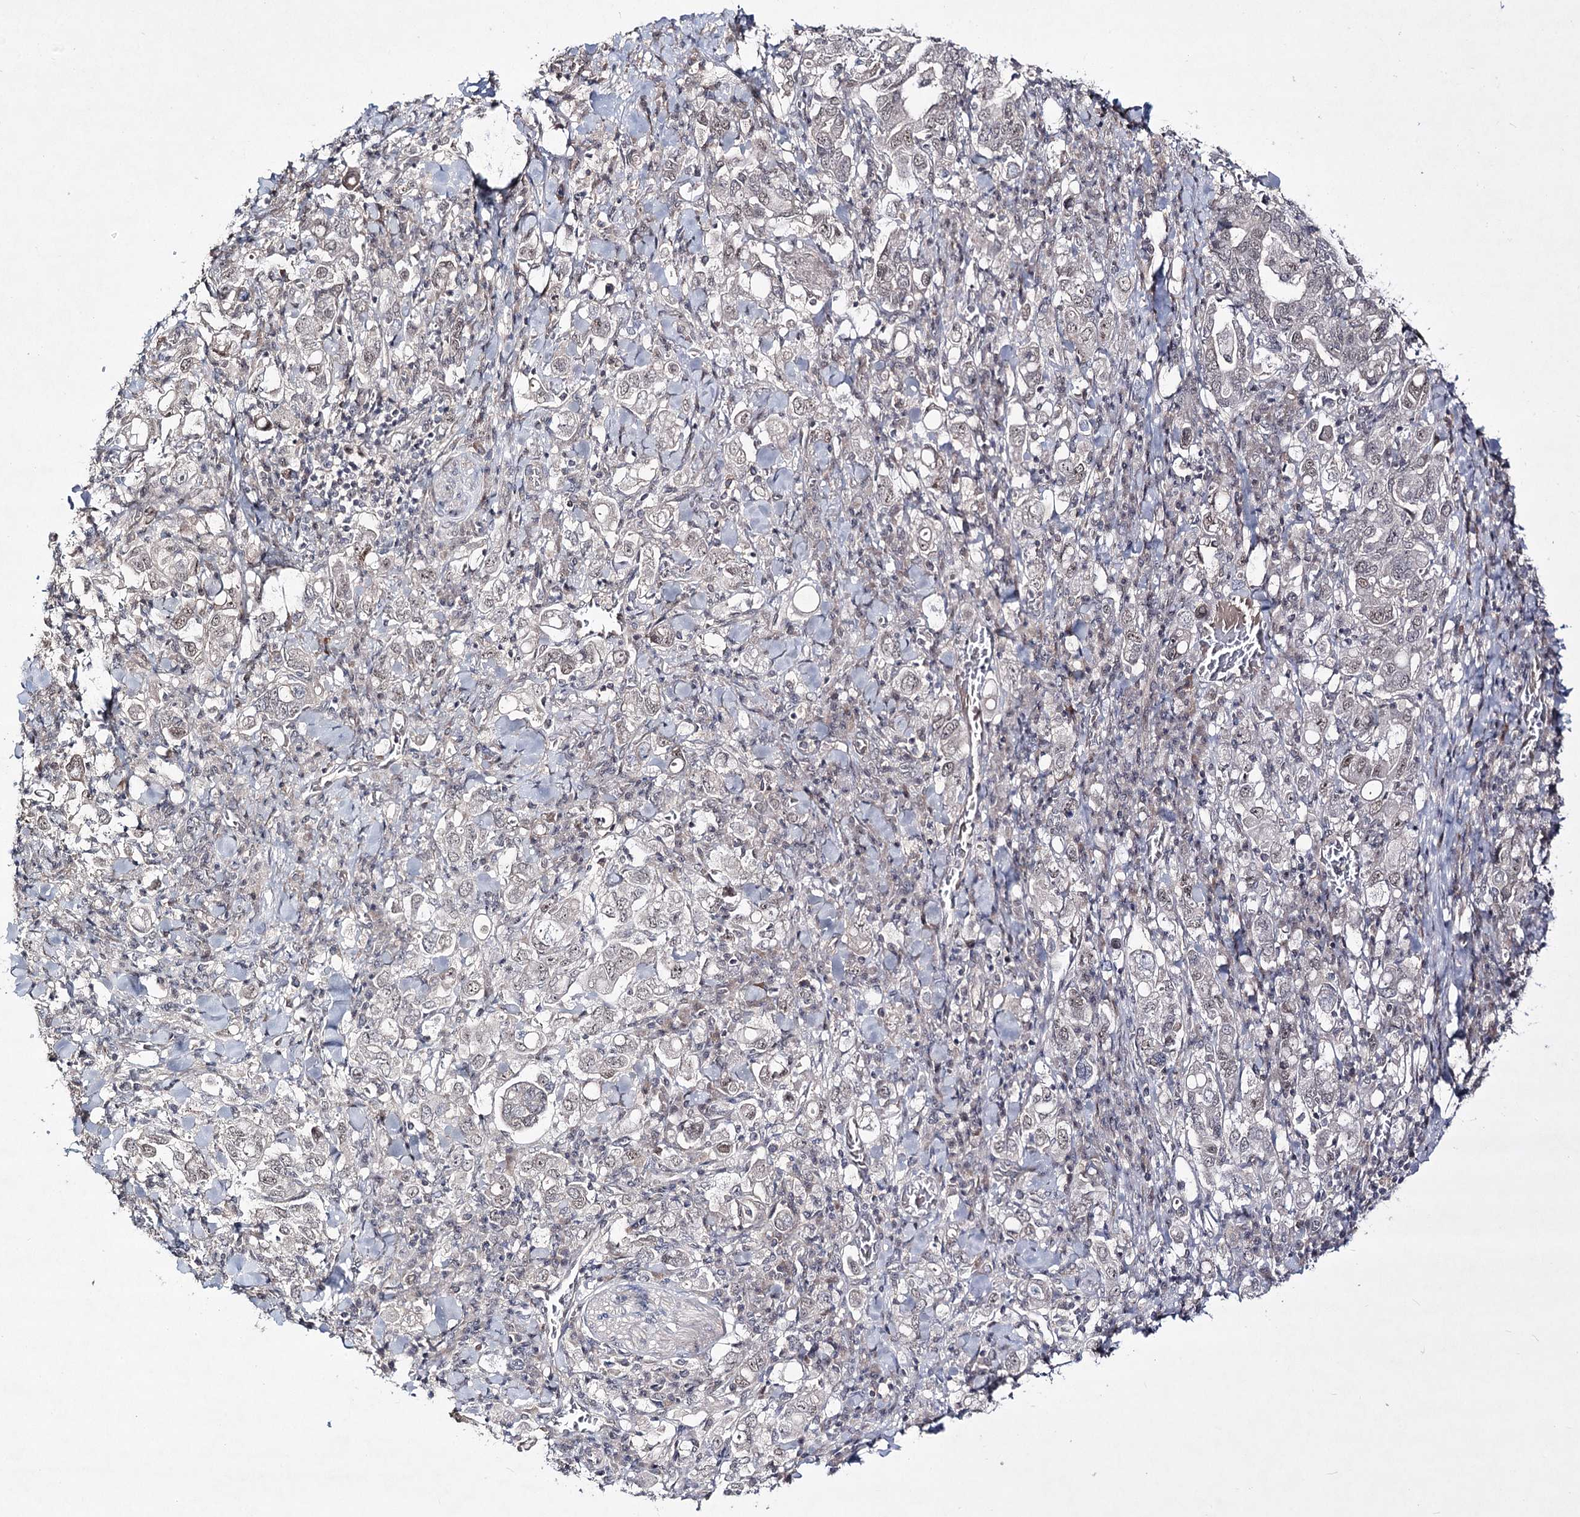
{"staining": {"intensity": "weak", "quantity": "<25%", "location": "nuclear"}, "tissue": "stomach cancer", "cell_type": "Tumor cells", "image_type": "cancer", "snomed": [{"axis": "morphology", "description": "Adenocarcinoma, NOS"}, {"axis": "topography", "description": "Stomach, upper"}], "caption": "There is no significant positivity in tumor cells of stomach cancer (adenocarcinoma).", "gene": "HOXC11", "patient": {"sex": "male", "age": 62}}